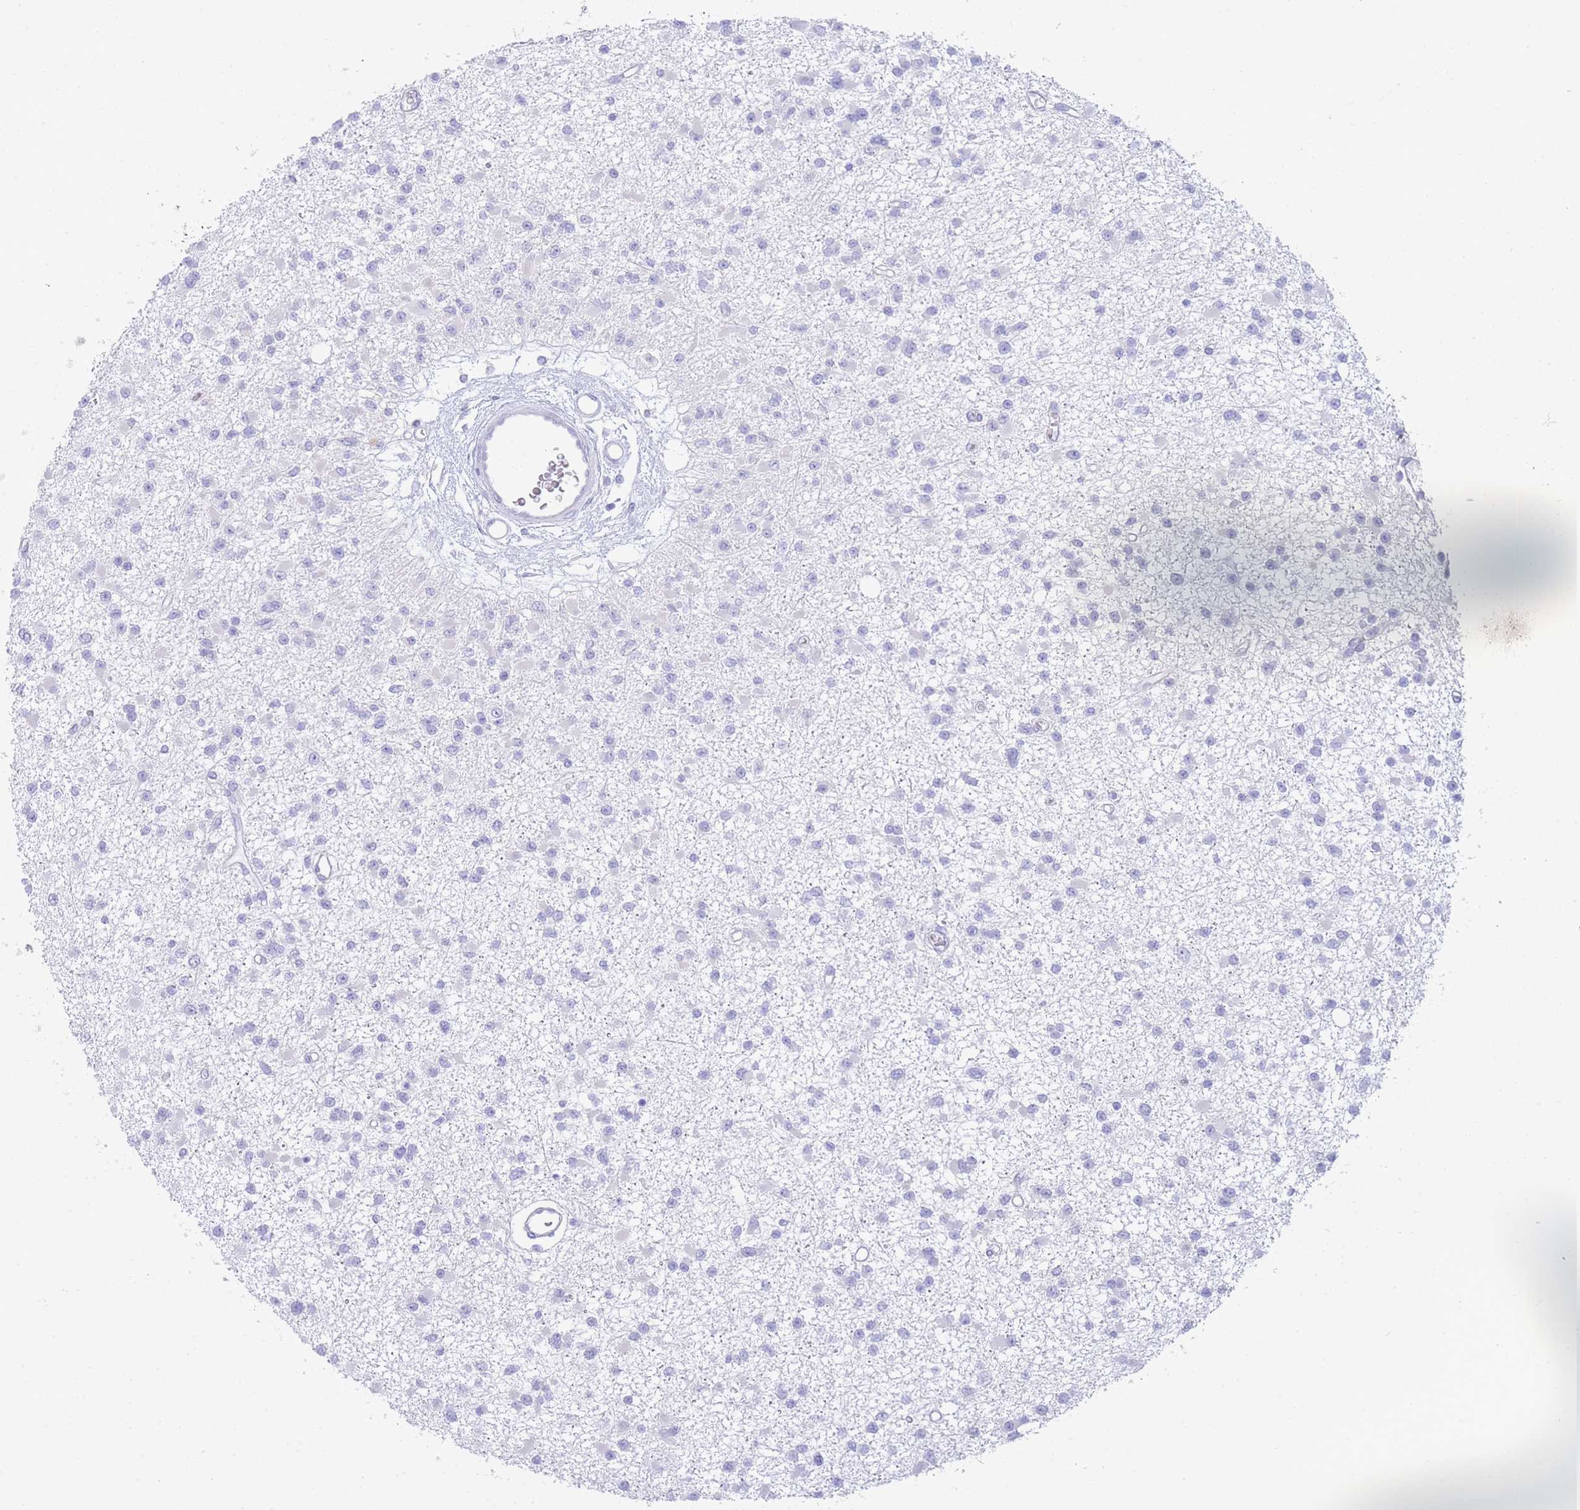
{"staining": {"intensity": "negative", "quantity": "none", "location": "none"}, "tissue": "glioma", "cell_type": "Tumor cells", "image_type": "cancer", "snomed": [{"axis": "morphology", "description": "Glioma, malignant, Low grade"}, {"axis": "topography", "description": "Brain"}], "caption": "IHC histopathology image of neoplastic tissue: malignant glioma (low-grade) stained with DAB shows no significant protein positivity in tumor cells. (DAB (3,3'-diaminobenzidine) immunohistochemistry, high magnification).", "gene": "LRRC37A", "patient": {"sex": "female", "age": 22}}